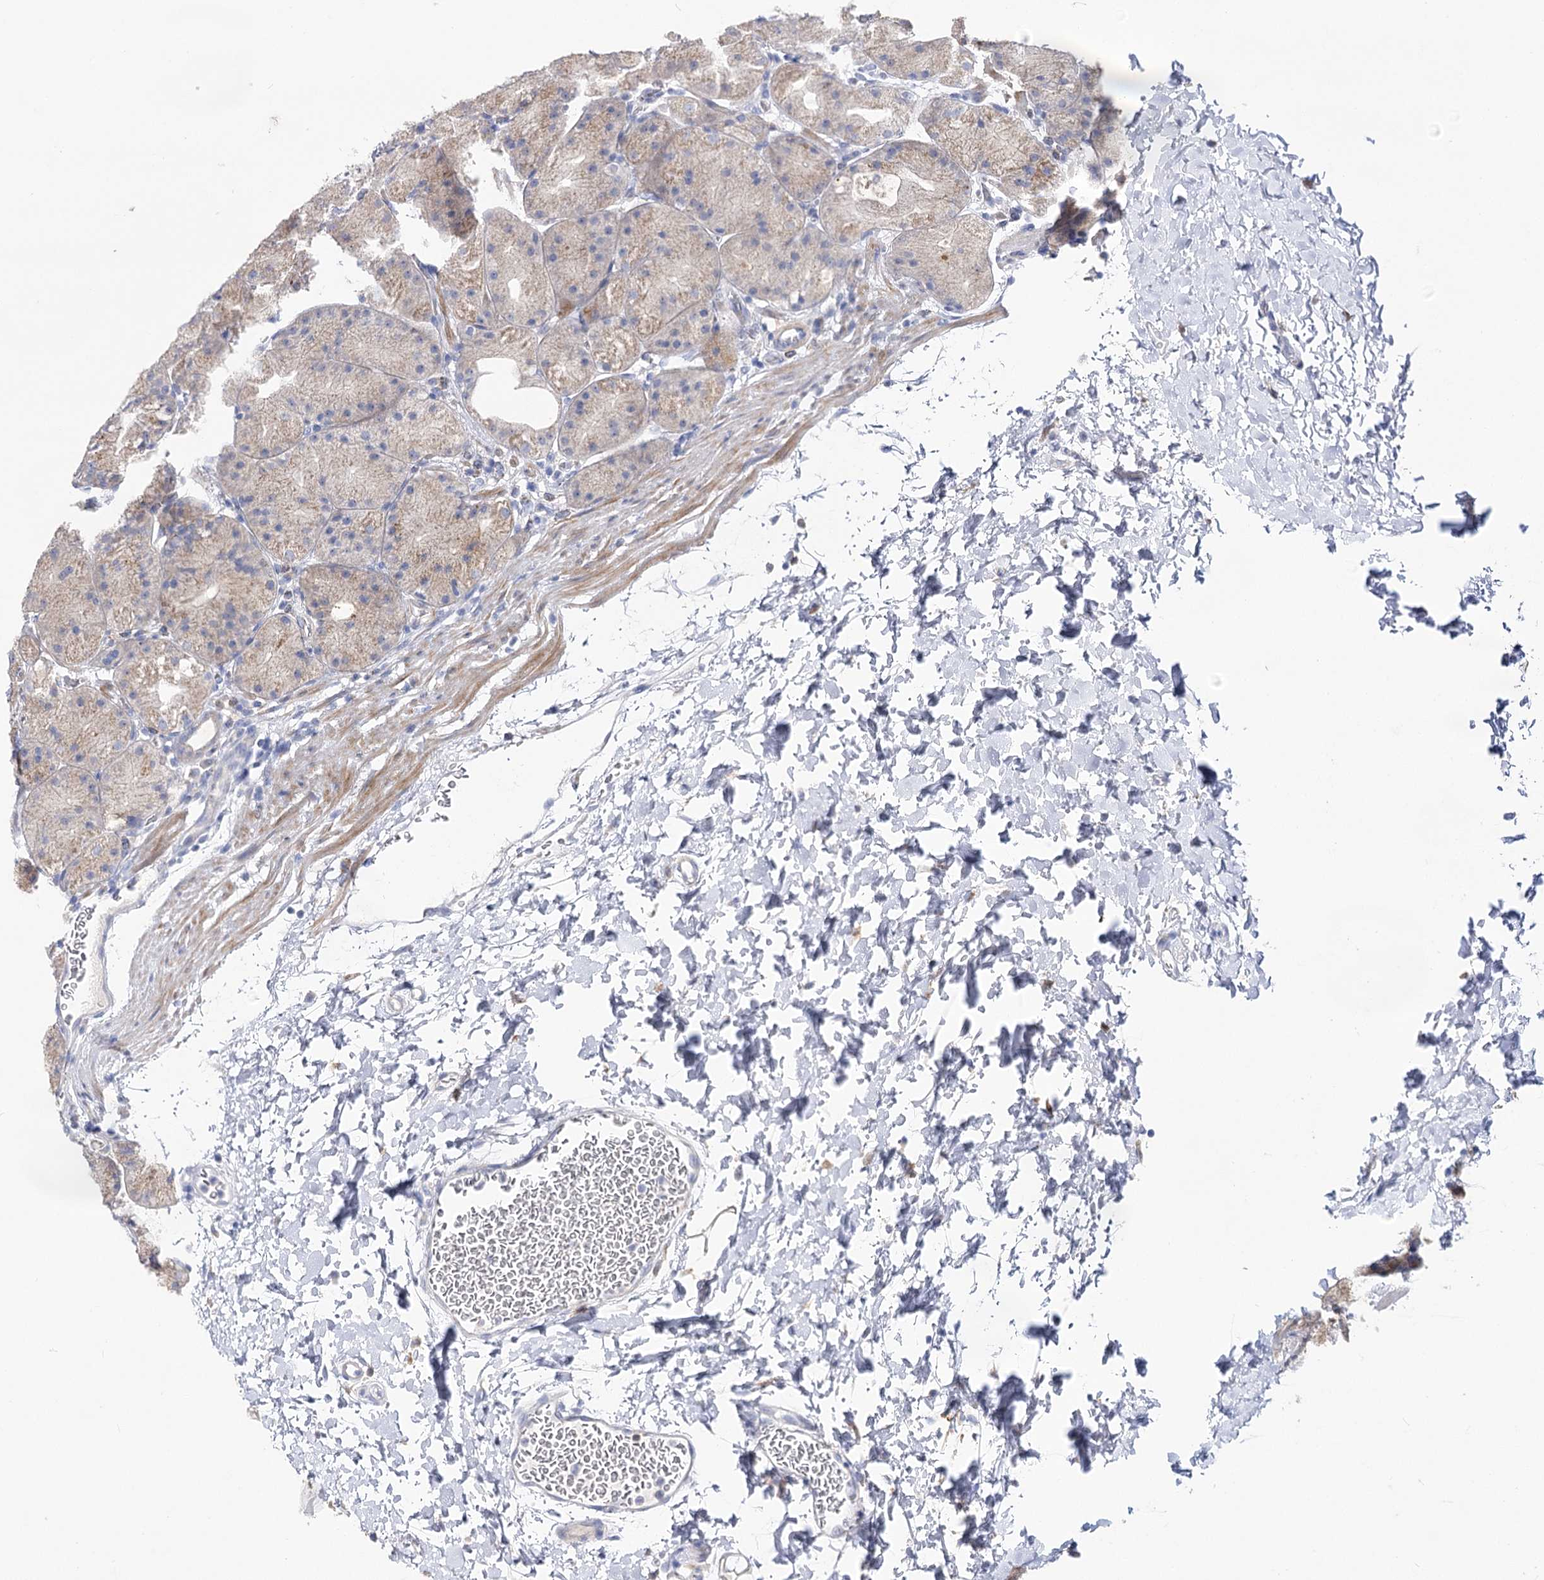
{"staining": {"intensity": "weak", "quantity": "<25%", "location": "cytoplasmic/membranous"}, "tissue": "stomach", "cell_type": "Glandular cells", "image_type": "normal", "snomed": [{"axis": "morphology", "description": "Normal tissue, NOS"}, {"axis": "topography", "description": "Stomach, upper"}, {"axis": "topography", "description": "Stomach"}], "caption": "The photomicrograph exhibits no staining of glandular cells in unremarkable stomach.", "gene": "NRAP", "patient": {"sex": "male", "age": 48}}